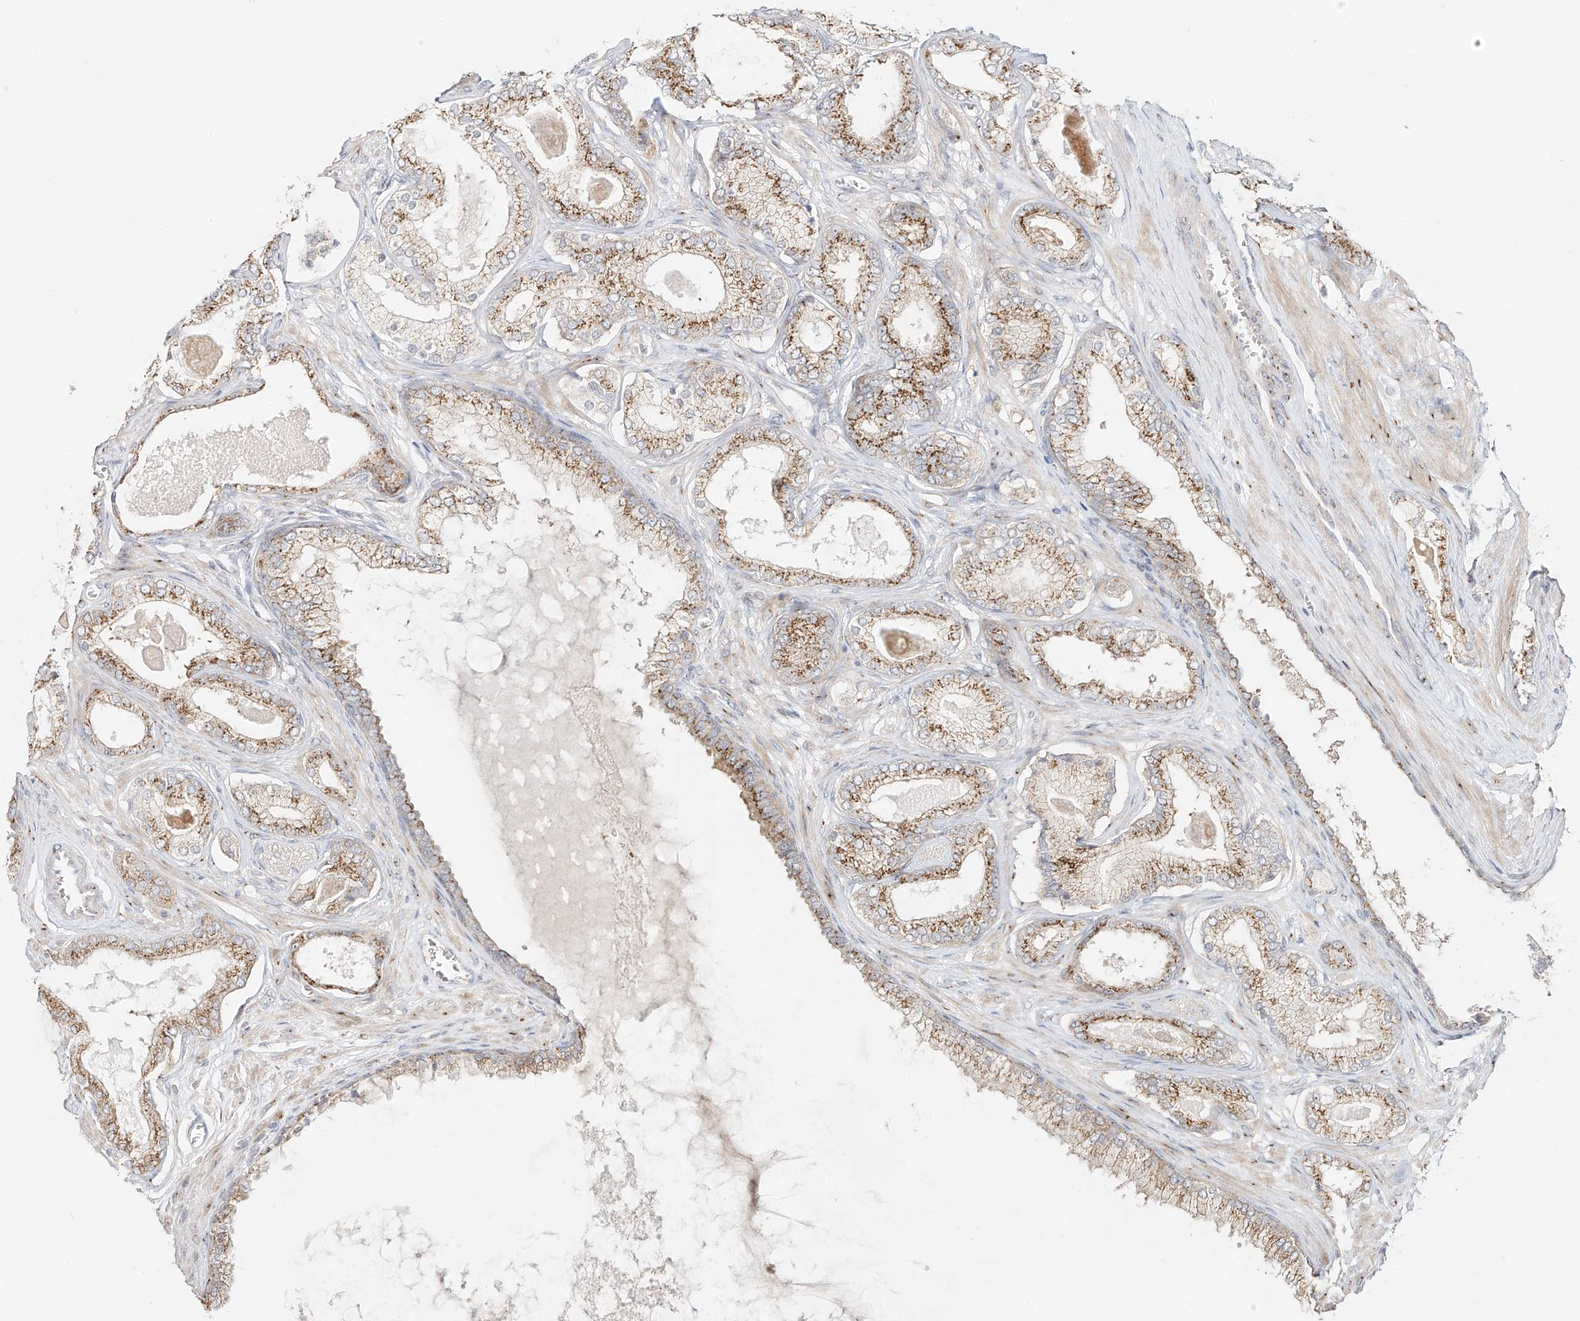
{"staining": {"intensity": "moderate", "quantity": ">75%", "location": "cytoplasmic/membranous"}, "tissue": "prostate cancer", "cell_type": "Tumor cells", "image_type": "cancer", "snomed": [{"axis": "morphology", "description": "Adenocarcinoma, Low grade"}, {"axis": "topography", "description": "Prostate"}], "caption": "Prostate cancer tissue shows moderate cytoplasmic/membranous staining in approximately >75% of tumor cells", "gene": "BSDC1", "patient": {"sex": "male", "age": 70}}